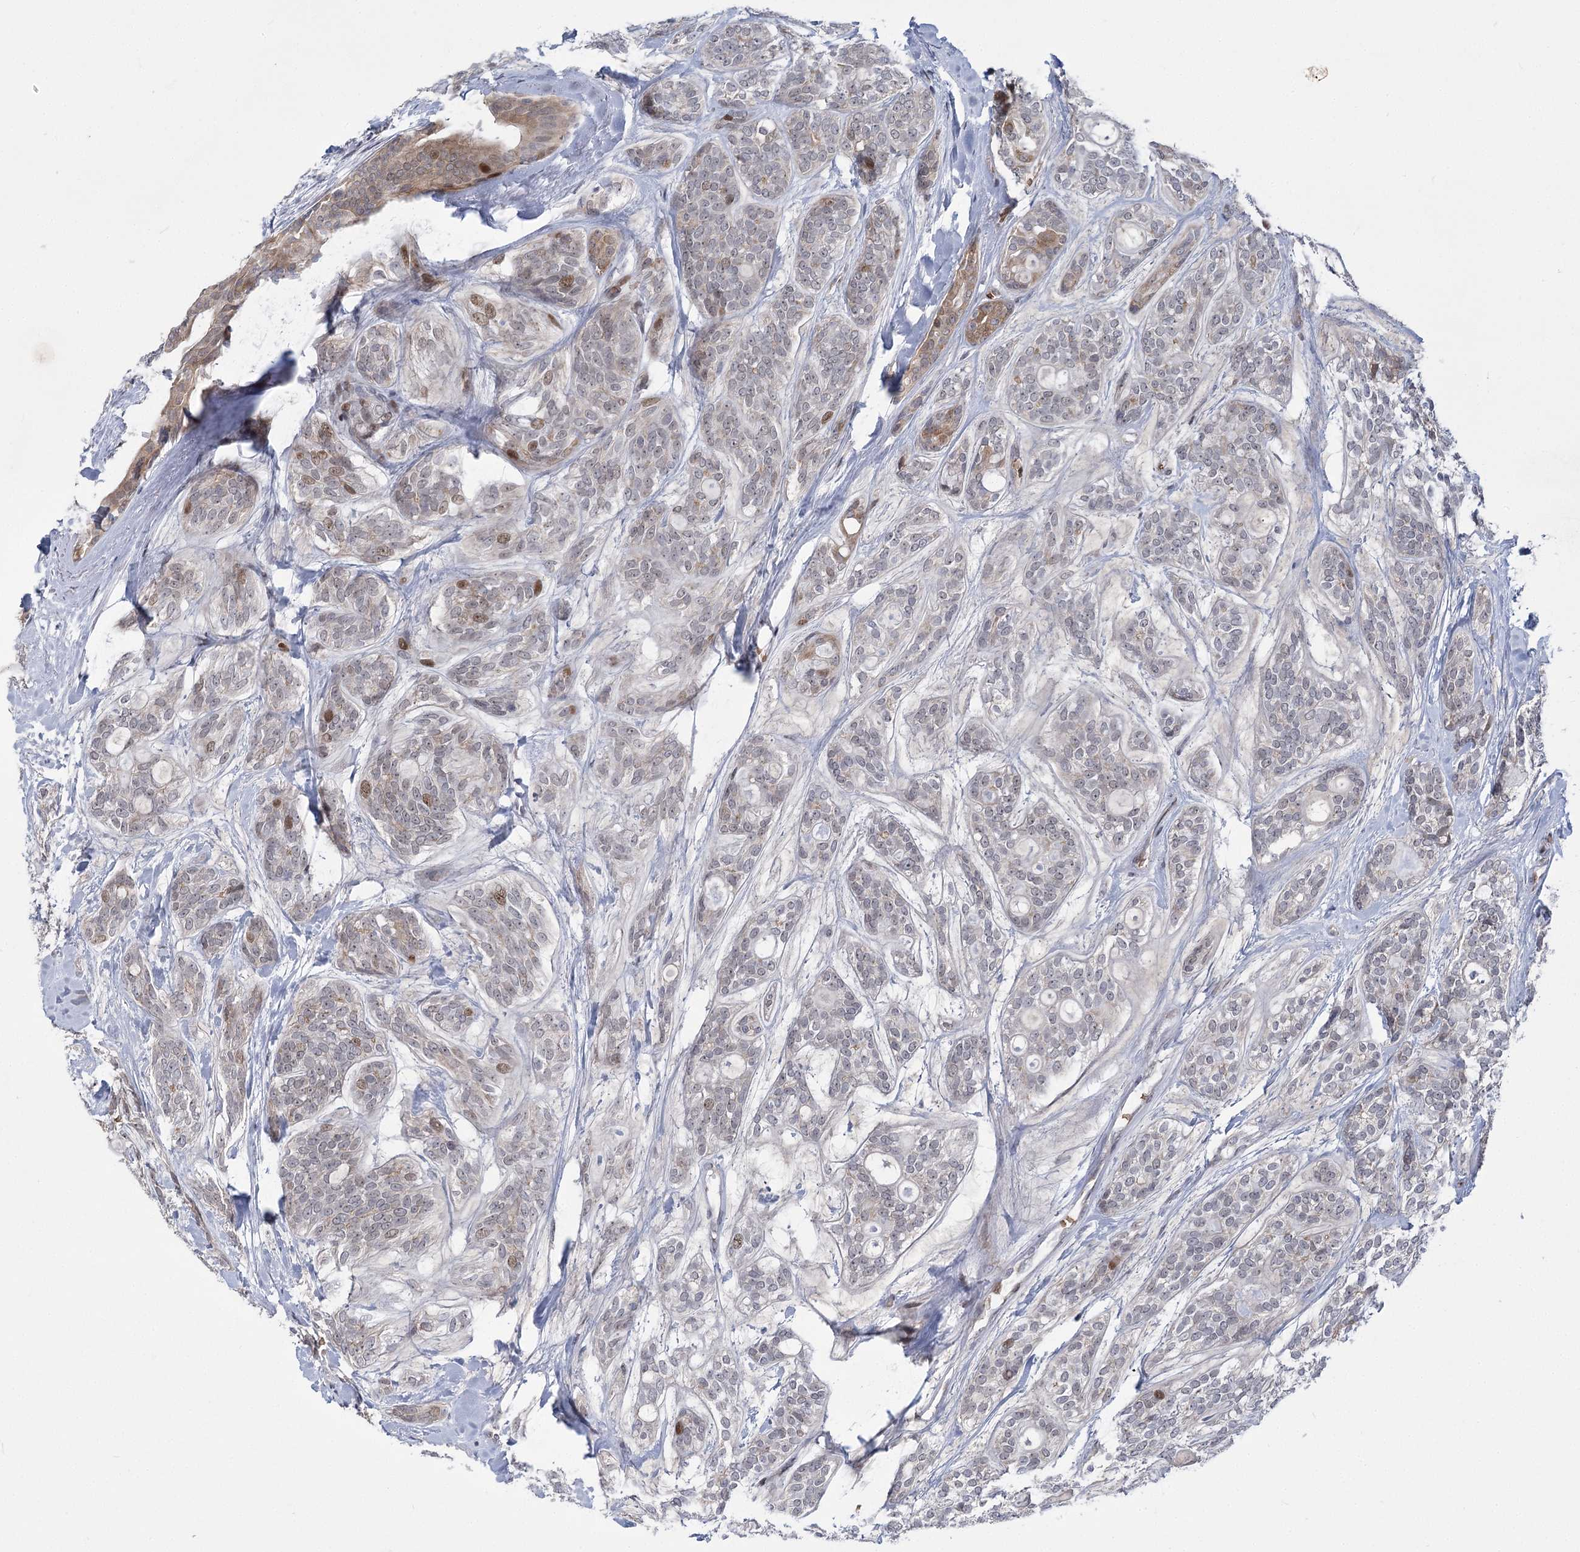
{"staining": {"intensity": "moderate", "quantity": "<25%", "location": "nuclear"}, "tissue": "head and neck cancer", "cell_type": "Tumor cells", "image_type": "cancer", "snomed": [{"axis": "morphology", "description": "Adenocarcinoma, NOS"}, {"axis": "topography", "description": "Head-Neck"}], "caption": "This micrograph reveals head and neck adenocarcinoma stained with immunohistochemistry (IHC) to label a protein in brown. The nuclear of tumor cells show moderate positivity for the protein. Nuclei are counter-stained blue.", "gene": "NSMCE4A", "patient": {"sex": "male", "age": 66}}